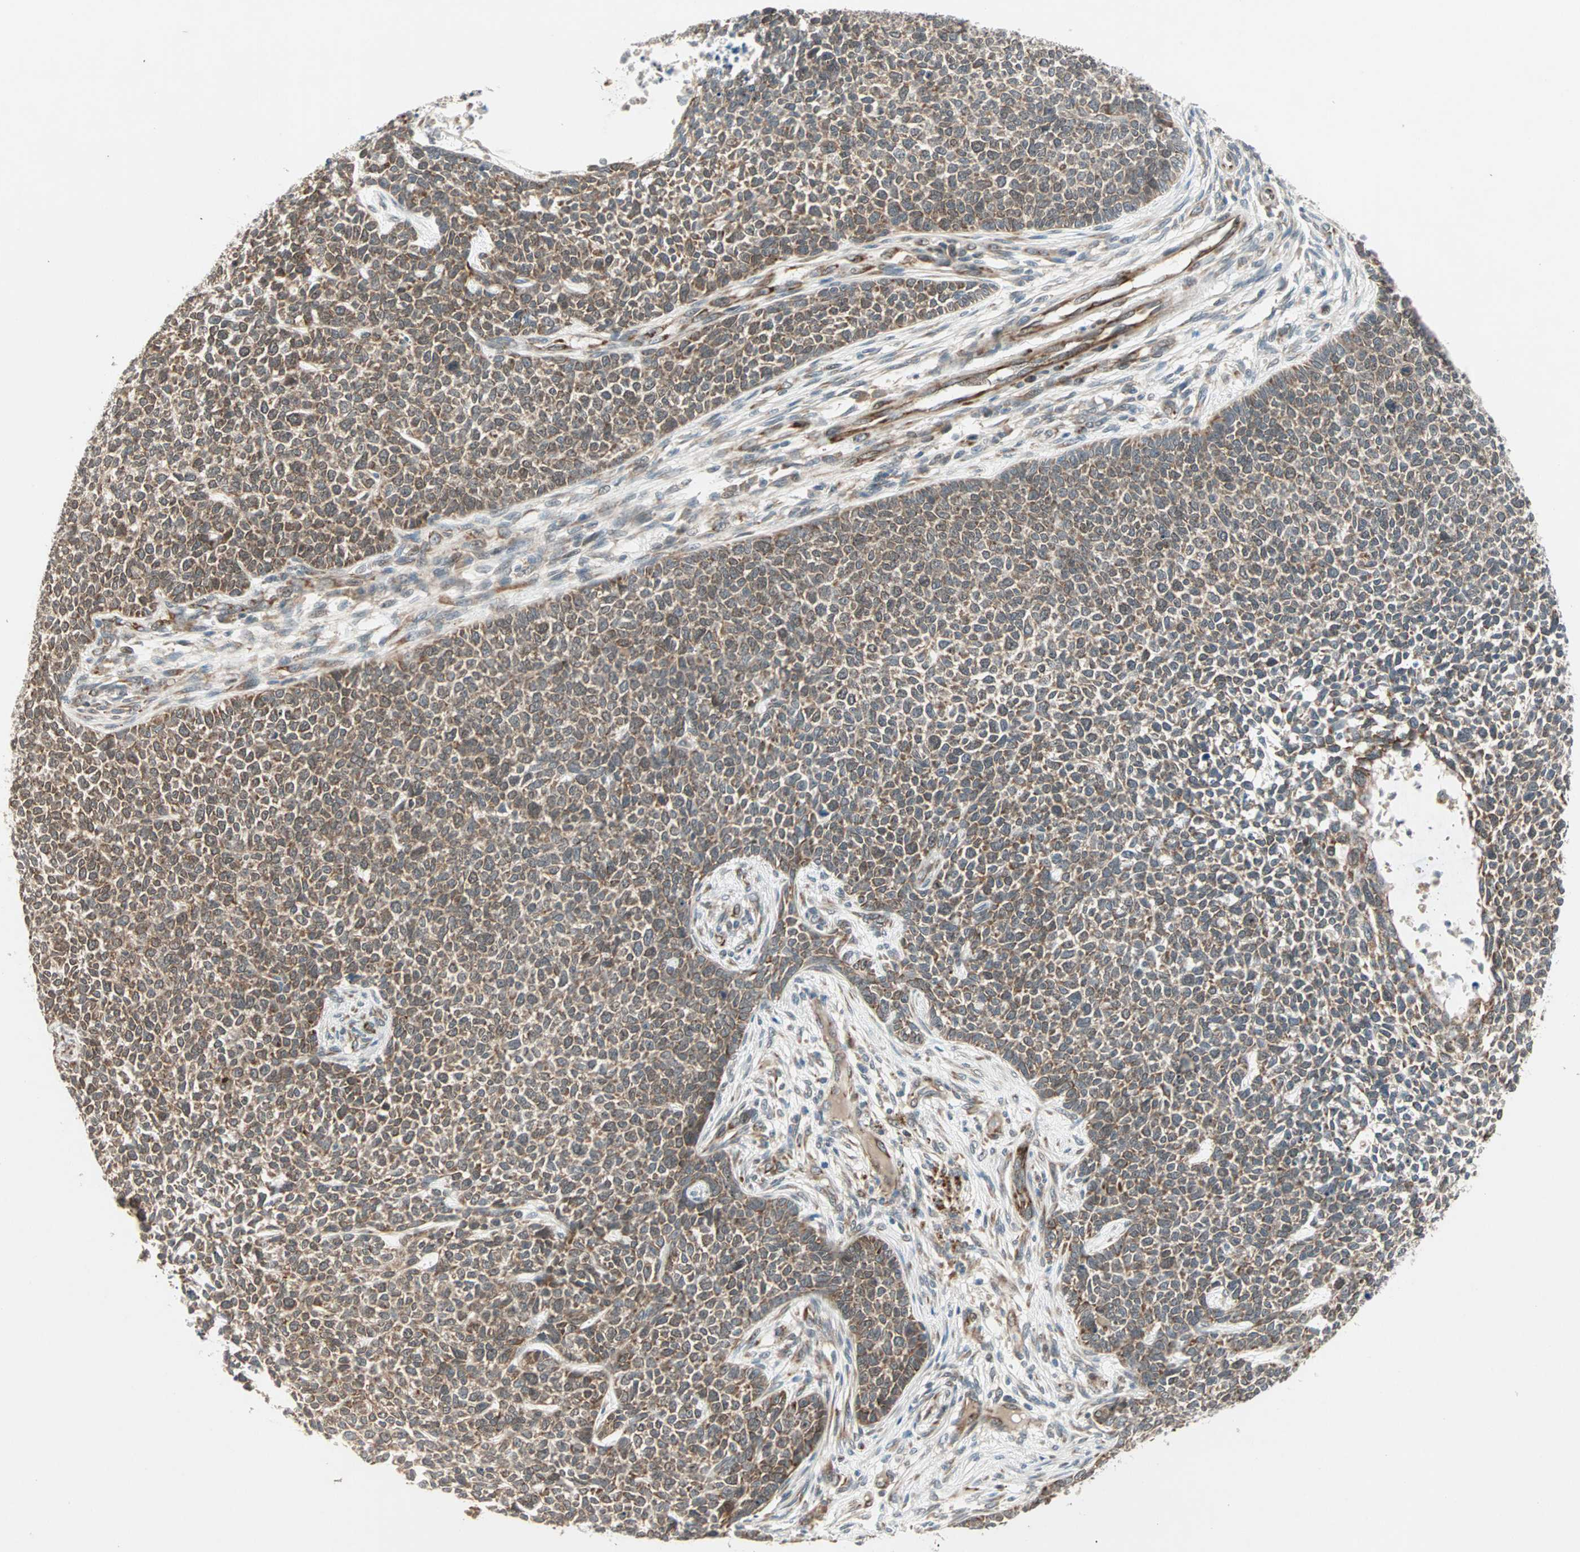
{"staining": {"intensity": "strong", "quantity": ">75%", "location": "cytoplasmic/membranous"}, "tissue": "skin cancer", "cell_type": "Tumor cells", "image_type": "cancer", "snomed": [{"axis": "morphology", "description": "Basal cell carcinoma"}, {"axis": "topography", "description": "Skin"}], "caption": "Human skin cancer stained for a protein (brown) reveals strong cytoplasmic/membranous positive expression in about >75% of tumor cells.", "gene": "ZNF37A", "patient": {"sex": "female", "age": 84}}